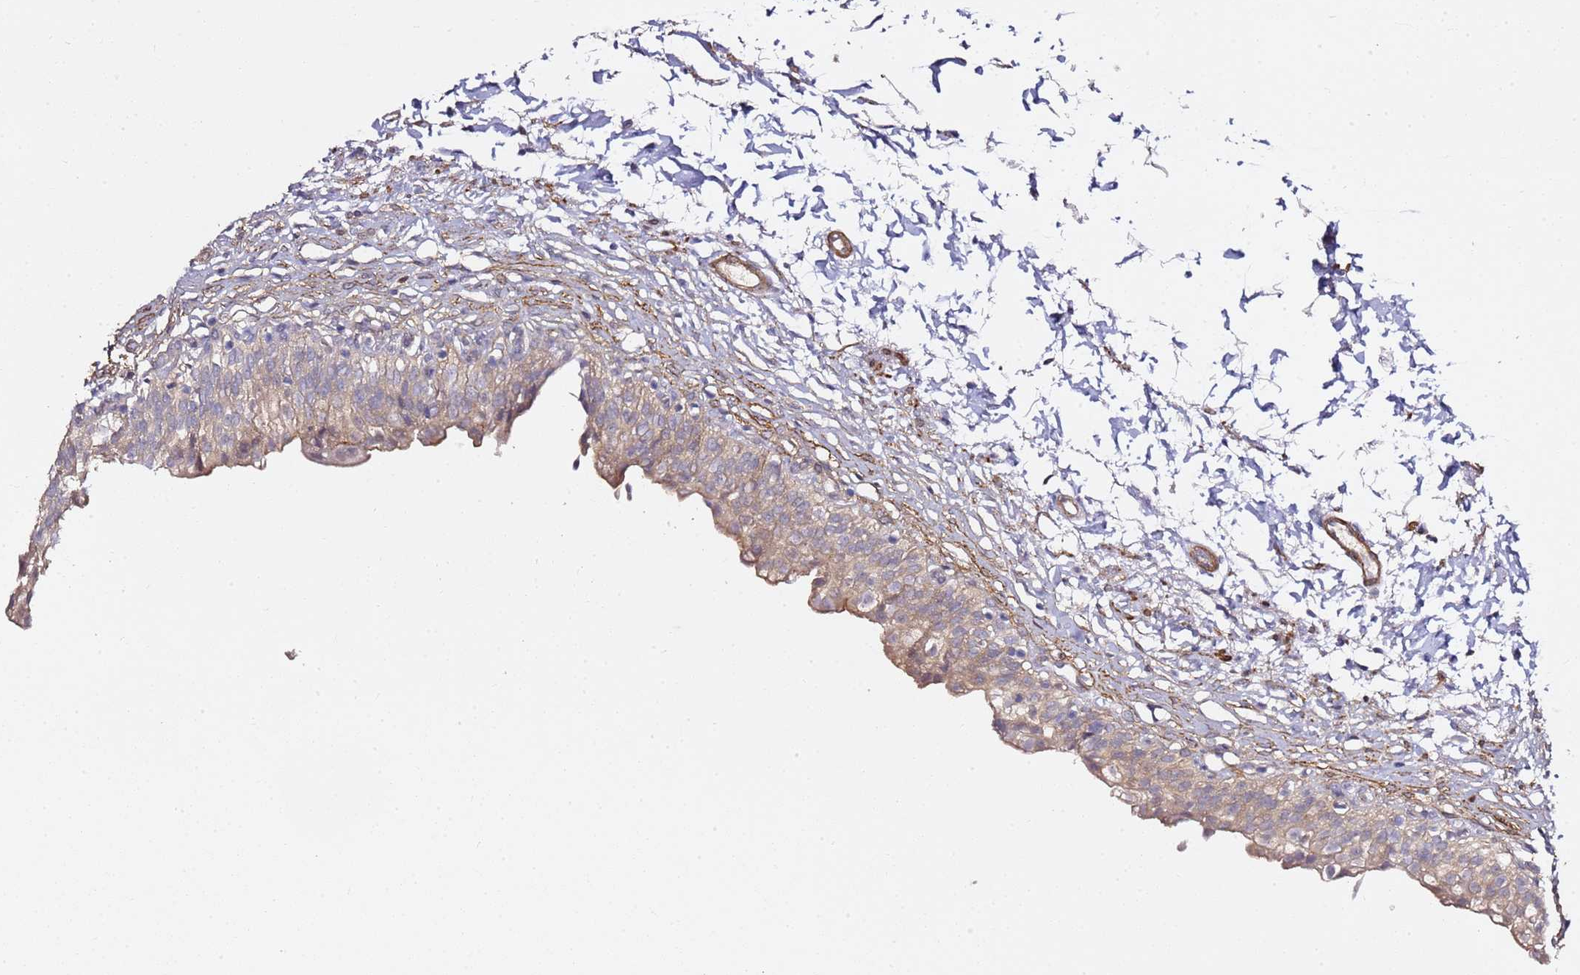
{"staining": {"intensity": "weak", "quantity": ">75%", "location": "cytoplasmic/membranous"}, "tissue": "urinary bladder", "cell_type": "Urothelial cells", "image_type": "normal", "snomed": [{"axis": "morphology", "description": "Normal tissue, NOS"}, {"axis": "topography", "description": "Urinary bladder"}], "caption": "IHC micrograph of benign urinary bladder: urinary bladder stained using immunohistochemistry (IHC) shows low levels of weak protein expression localized specifically in the cytoplasmic/membranous of urothelial cells, appearing as a cytoplasmic/membranous brown color.", "gene": "EPS8L1", "patient": {"sex": "male", "age": 55}}